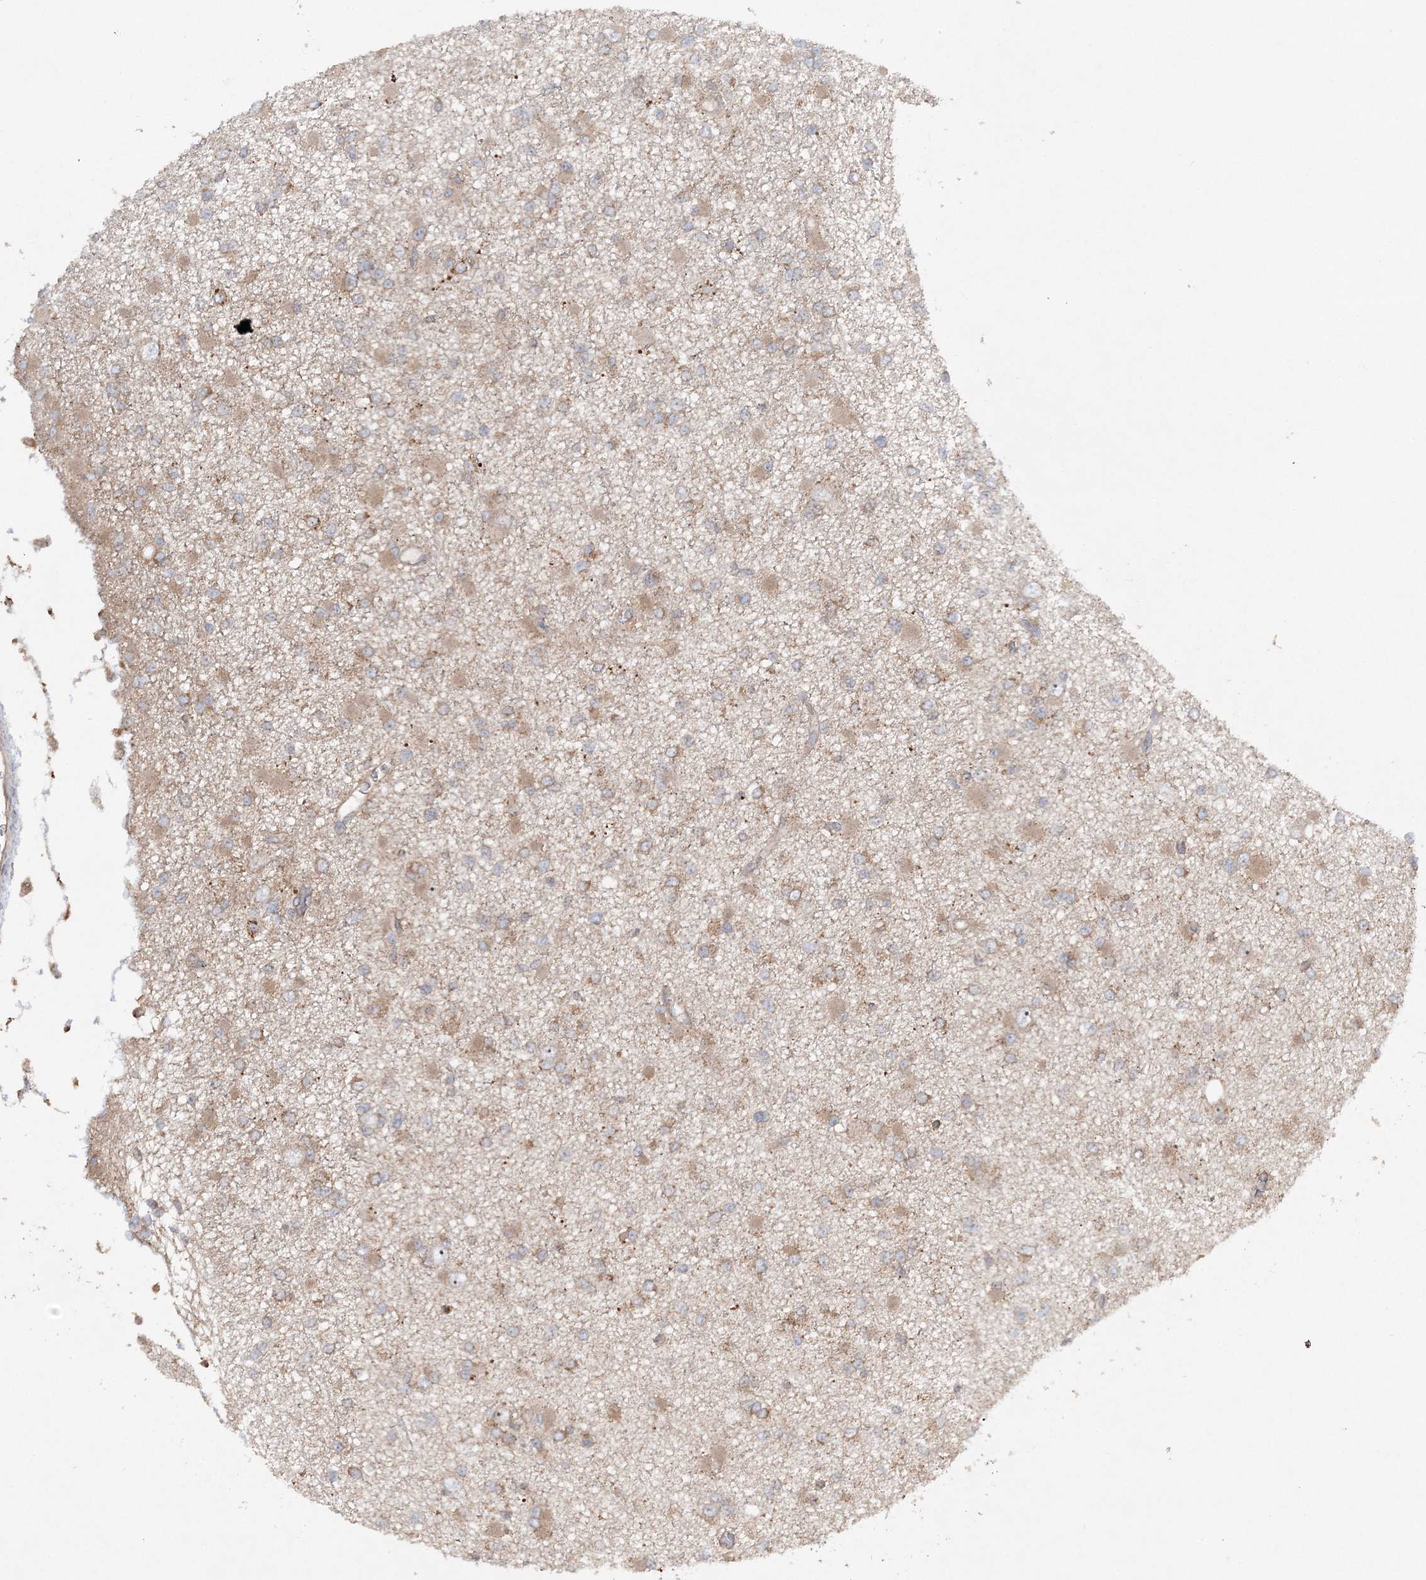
{"staining": {"intensity": "weak", "quantity": "25%-75%", "location": "cytoplasmic/membranous"}, "tissue": "glioma", "cell_type": "Tumor cells", "image_type": "cancer", "snomed": [{"axis": "morphology", "description": "Glioma, malignant, Low grade"}, {"axis": "topography", "description": "Brain"}], "caption": "This is a histology image of IHC staining of low-grade glioma (malignant), which shows weak staining in the cytoplasmic/membranous of tumor cells.", "gene": "ACAP2", "patient": {"sex": "female", "age": 22}}